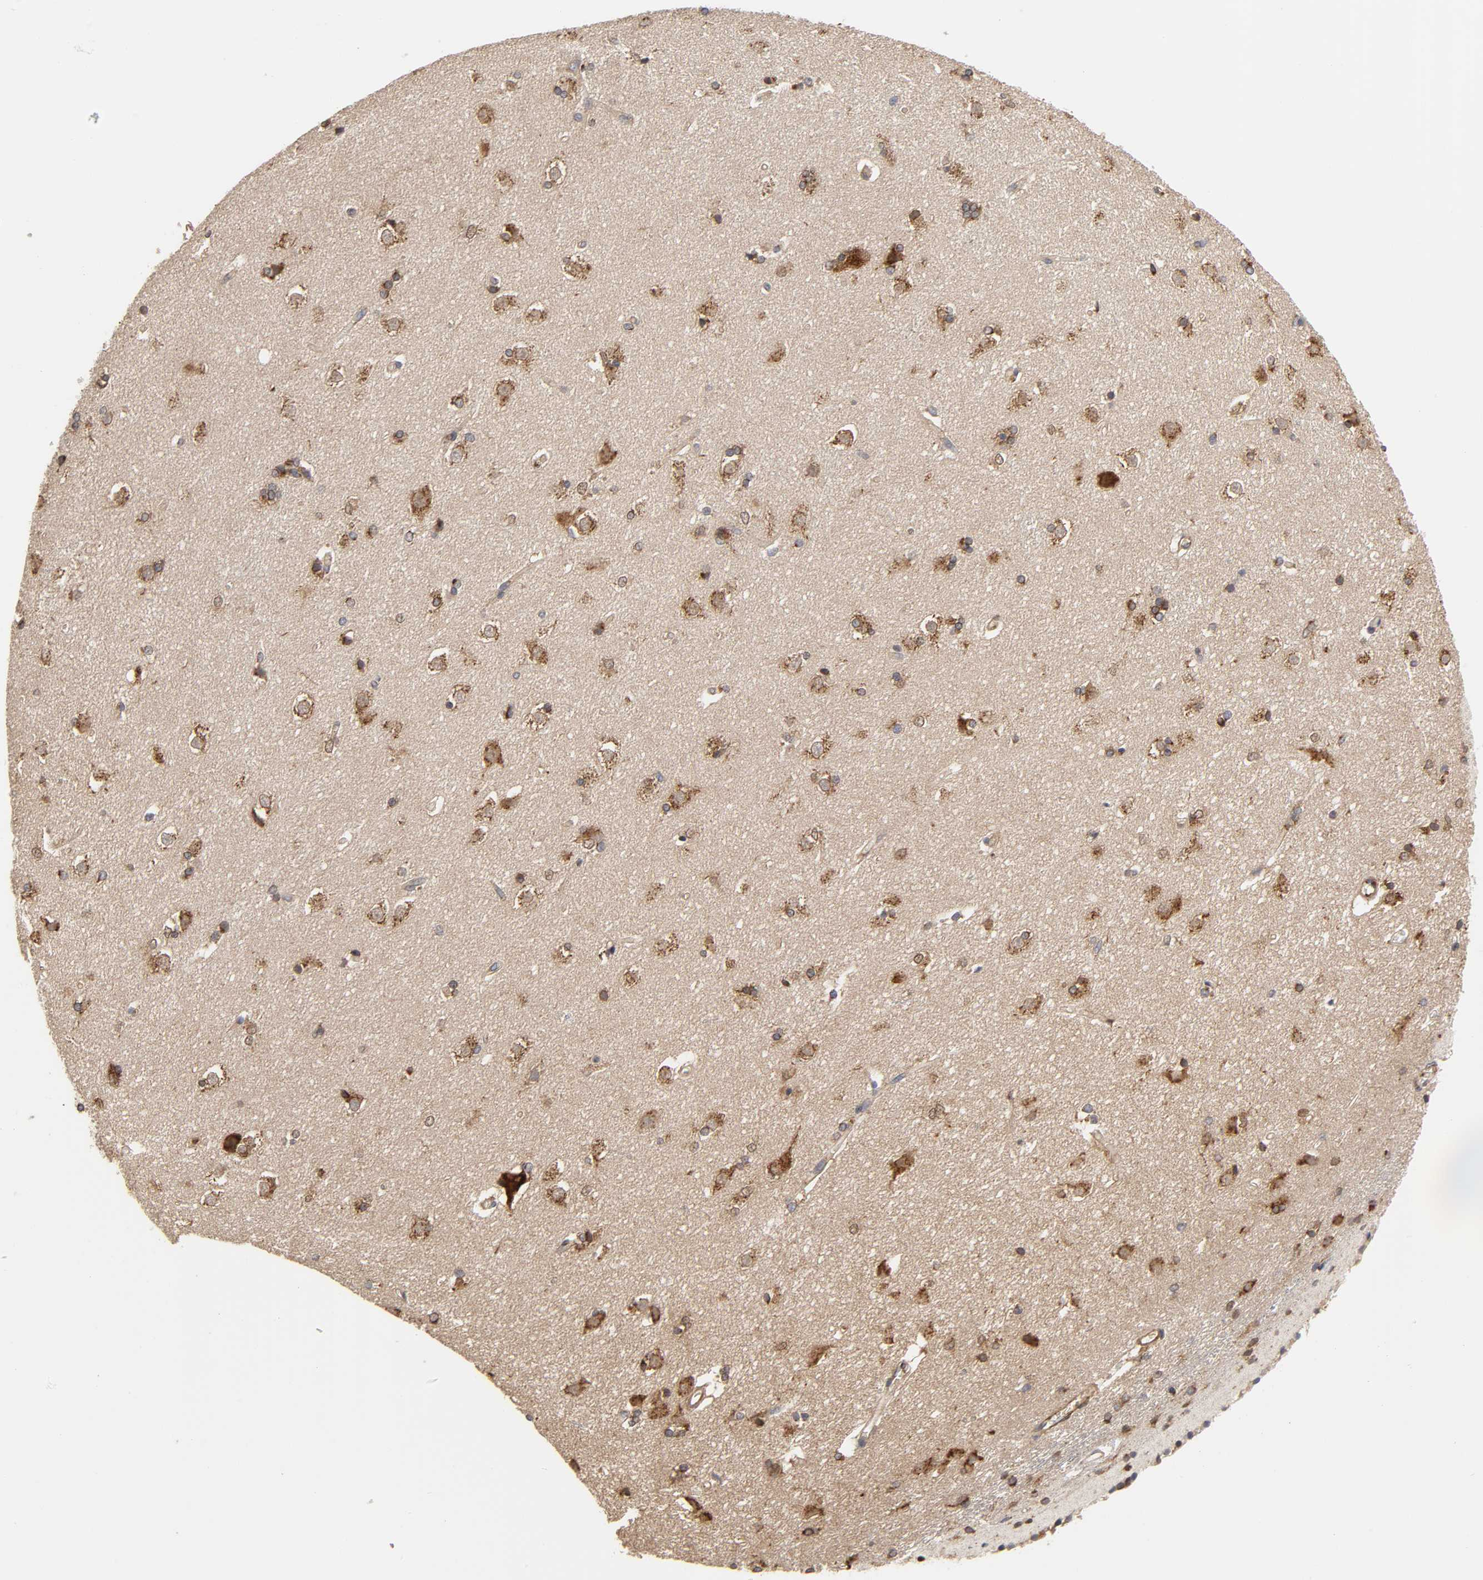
{"staining": {"intensity": "strong", "quantity": ">75%", "location": "cytoplasmic/membranous"}, "tissue": "caudate", "cell_type": "Glial cells", "image_type": "normal", "snomed": [{"axis": "morphology", "description": "Normal tissue, NOS"}, {"axis": "topography", "description": "Lateral ventricle wall"}], "caption": "Glial cells exhibit high levels of strong cytoplasmic/membranous staining in about >75% of cells in unremarkable caudate. The staining was performed using DAB to visualize the protein expression in brown, while the nuclei were stained in blue with hematoxylin (Magnification: 20x).", "gene": "GNPTG", "patient": {"sex": "female", "age": 19}}